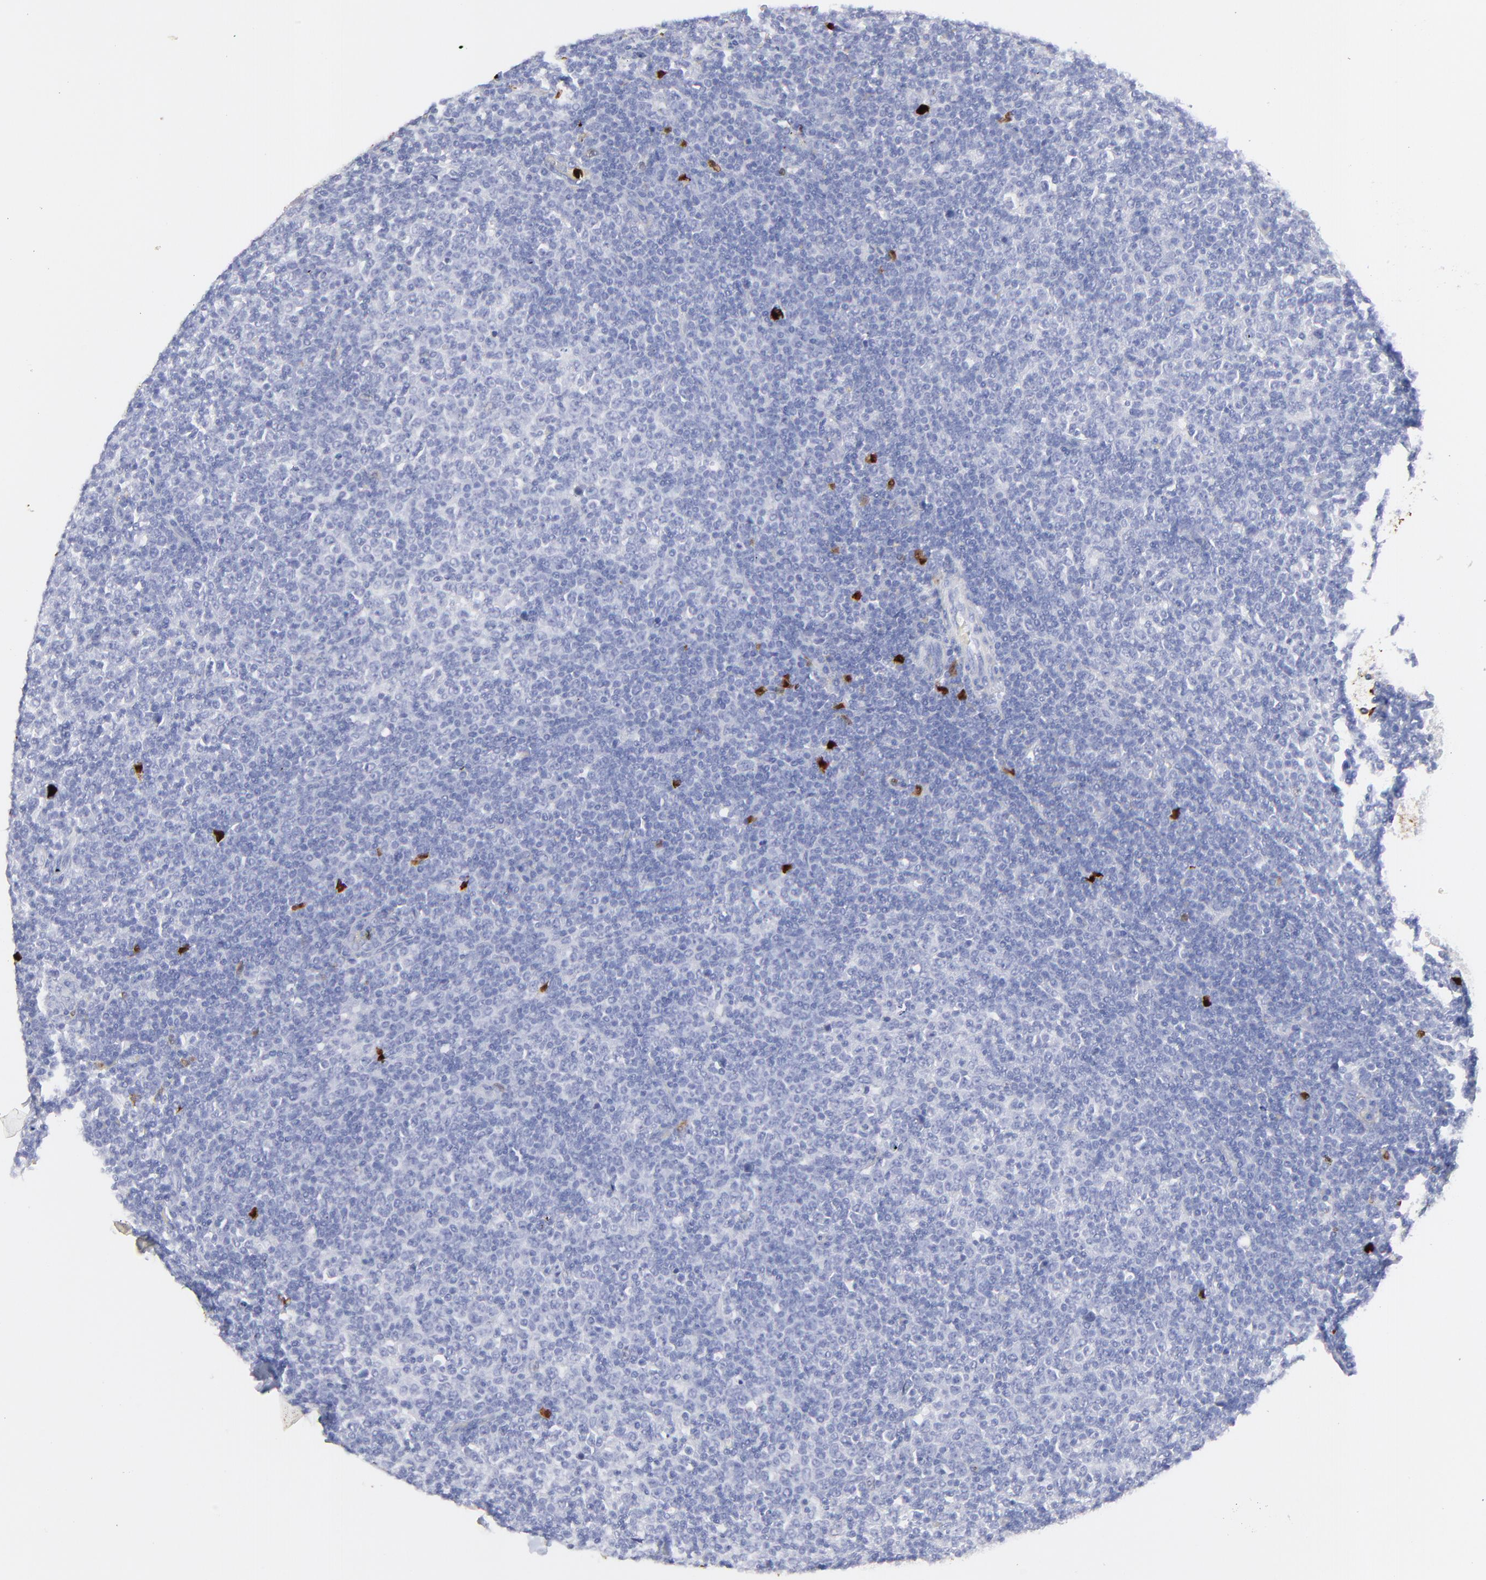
{"staining": {"intensity": "negative", "quantity": "none", "location": "none"}, "tissue": "lymphoma", "cell_type": "Tumor cells", "image_type": "cancer", "snomed": [{"axis": "morphology", "description": "Malignant lymphoma, non-Hodgkin's type, Low grade"}, {"axis": "topography", "description": "Lymph node"}], "caption": "Immunohistochemistry of human low-grade malignant lymphoma, non-Hodgkin's type demonstrates no expression in tumor cells. Nuclei are stained in blue.", "gene": "S100A12", "patient": {"sex": "male", "age": 70}}